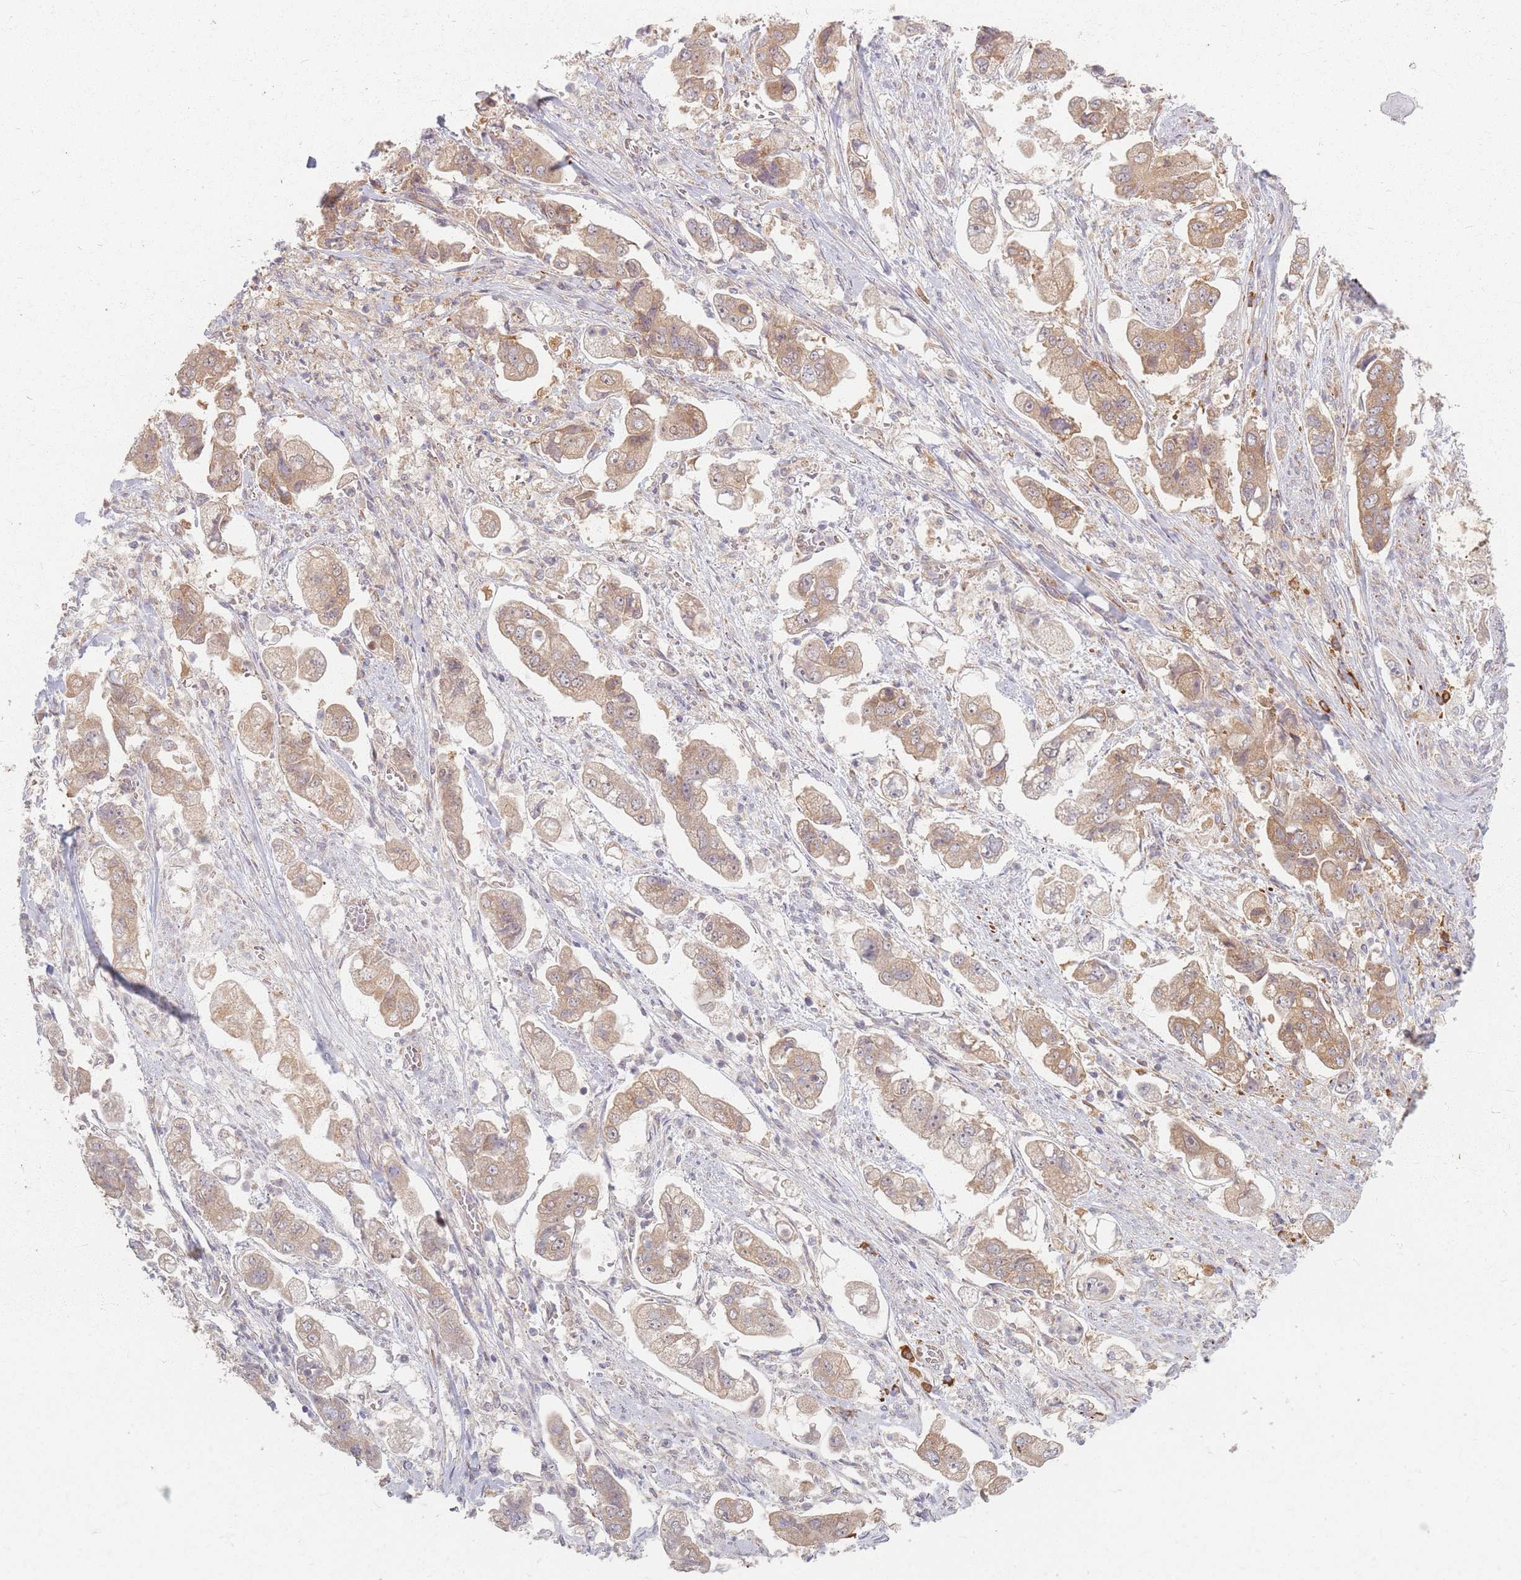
{"staining": {"intensity": "moderate", "quantity": ">75%", "location": "cytoplasmic/membranous"}, "tissue": "stomach cancer", "cell_type": "Tumor cells", "image_type": "cancer", "snomed": [{"axis": "morphology", "description": "Adenocarcinoma, NOS"}, {"axis": "topography", "description": "Stomach"}], "caption": "Approximately >75% of tumor cells in human adenocarcinoma (stomach) show moderate cytoplasmic/membranous protein expression as visualized by brown immunohistochemical staining.", "gene": "SMIM14", "patient": {"sex": "male", "age": 62}}